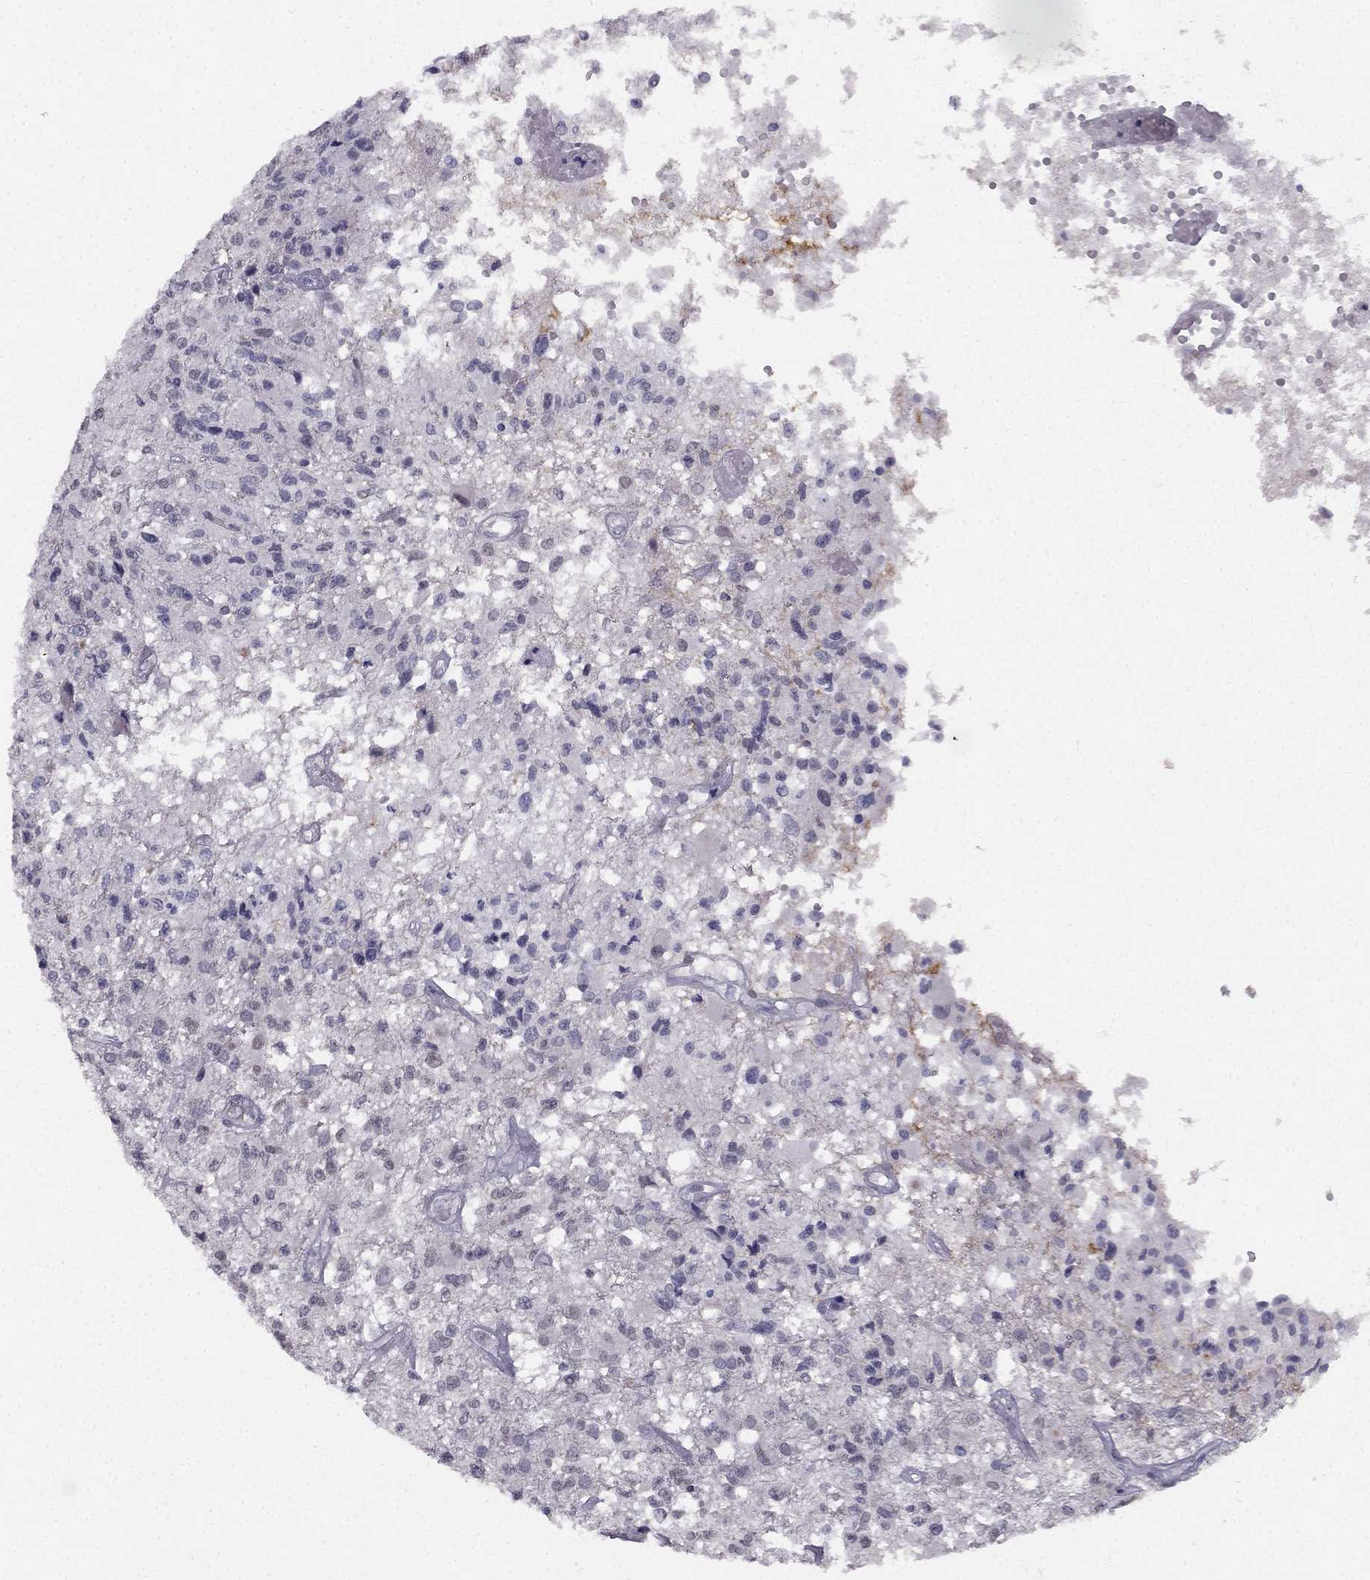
{"staining": {"intensity": "negative", "quantity": "none", "location": "none"}, "tissue": "glioma", "cell_type": "Tumor cells", "image_type": "cancer", "snomed": [{"axis": "morphology", "description": "Glioma, malignant, High grade"}, {"axis": "topography", "description": "Brain"}], "caption": "This histopathology image is of glioma stained with IHC to label a protein in brown with the nuclei are counter-stained blue. There is no positivity in tumor cells.", "gene": "TRPS1", "patient": {"sex": "female", "age": 63}}